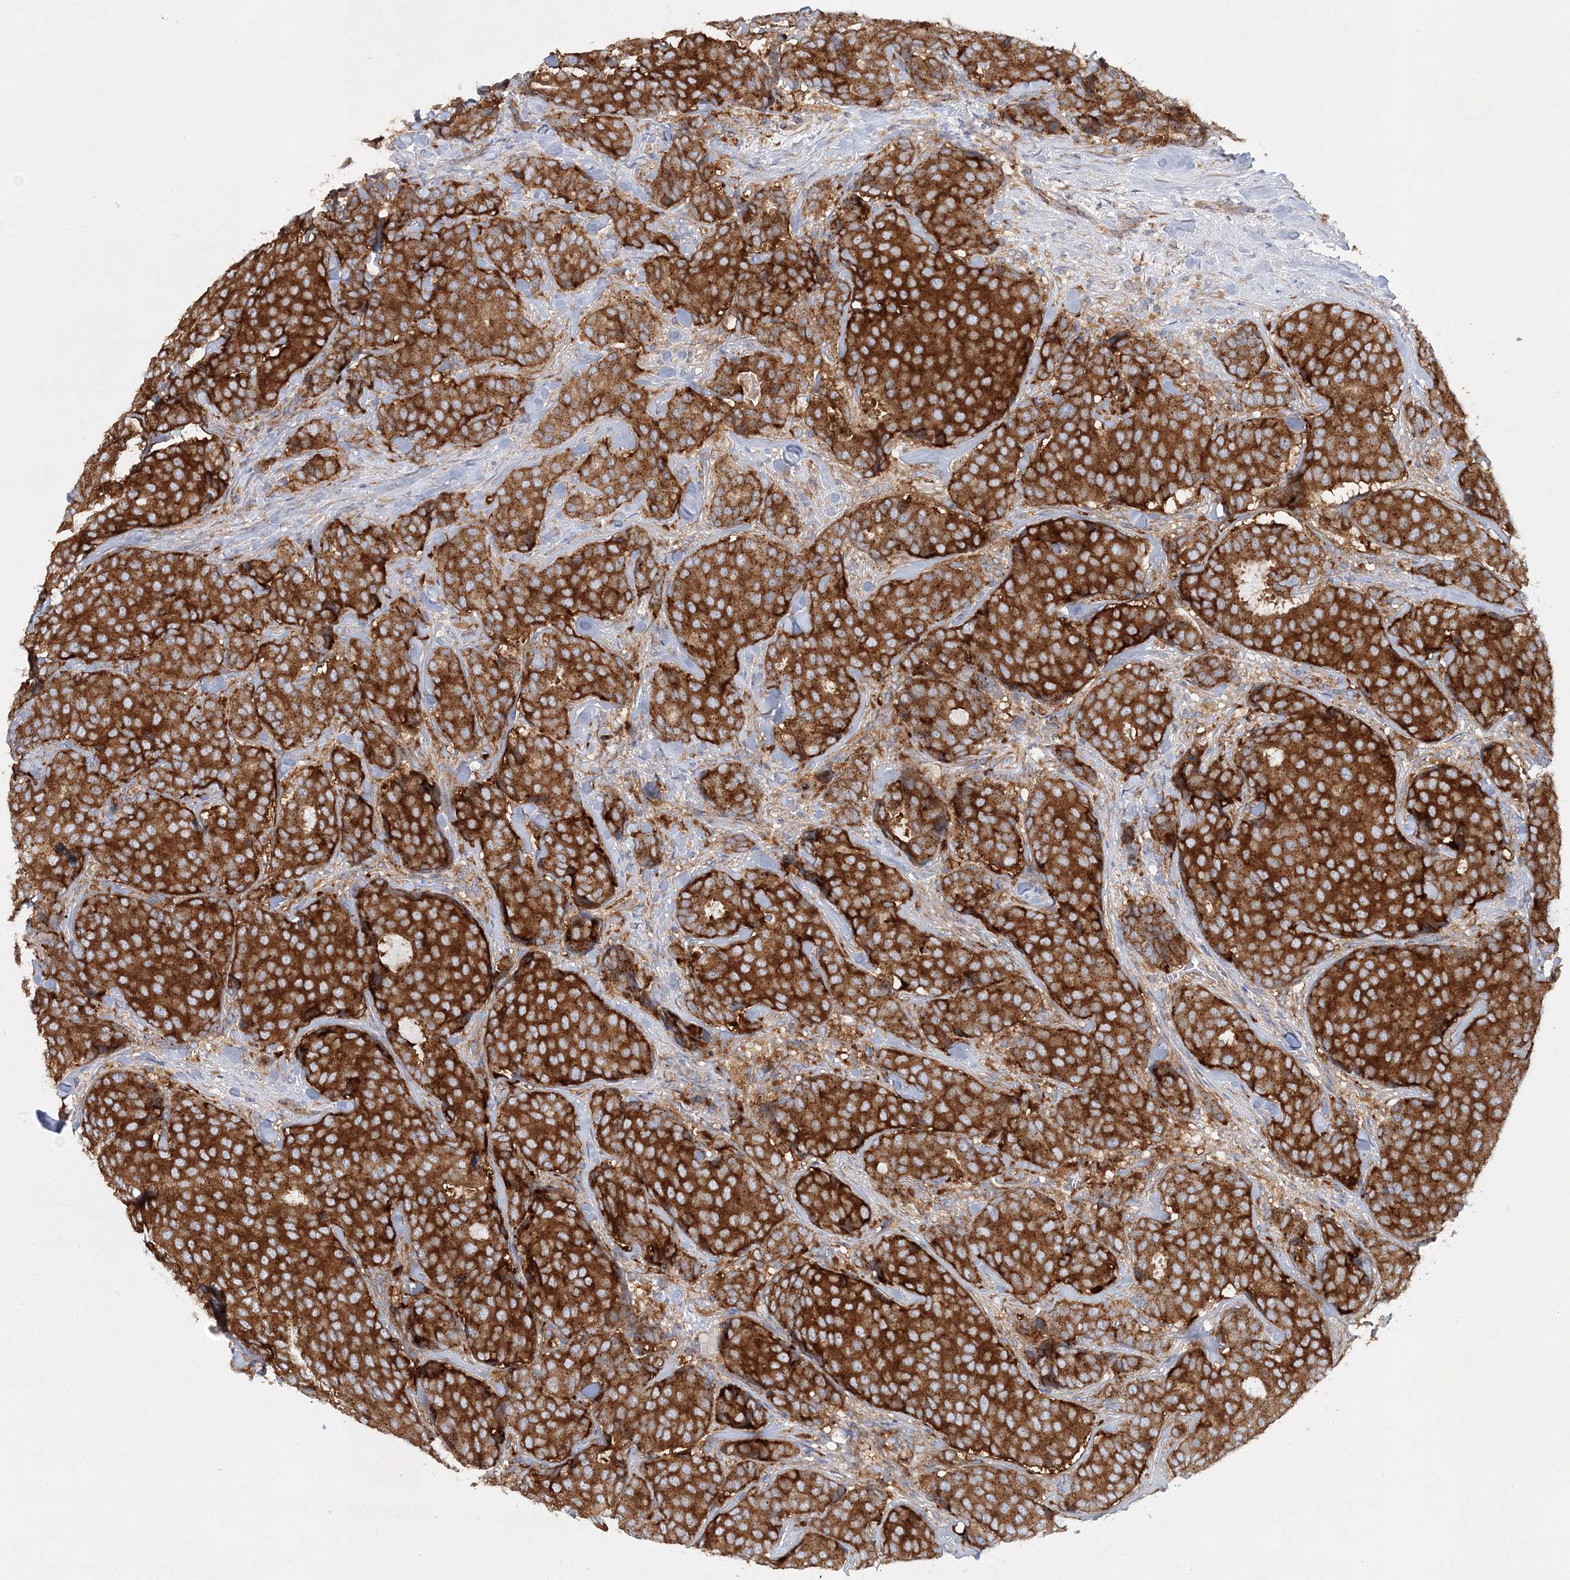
{"staining": {"intensity": "strong", "quantity": ">75%", "location": "cytoplasmic/membranous"}, "tissue": "breast cancer", "cell_type": "Tumor cells", "image_type": "cancer", "snomed": [{"axis": "morphology", "description": "Duct carcinoma"}, {"axis": "topography", "description": "Breast"}], "caption": "Breast cancer tissue reveals strong cytoplasmic/membranous staining in about >75% of tumor cells", "gene": "SEC23IP", "patient": {"sex": "female", "age": 75}}